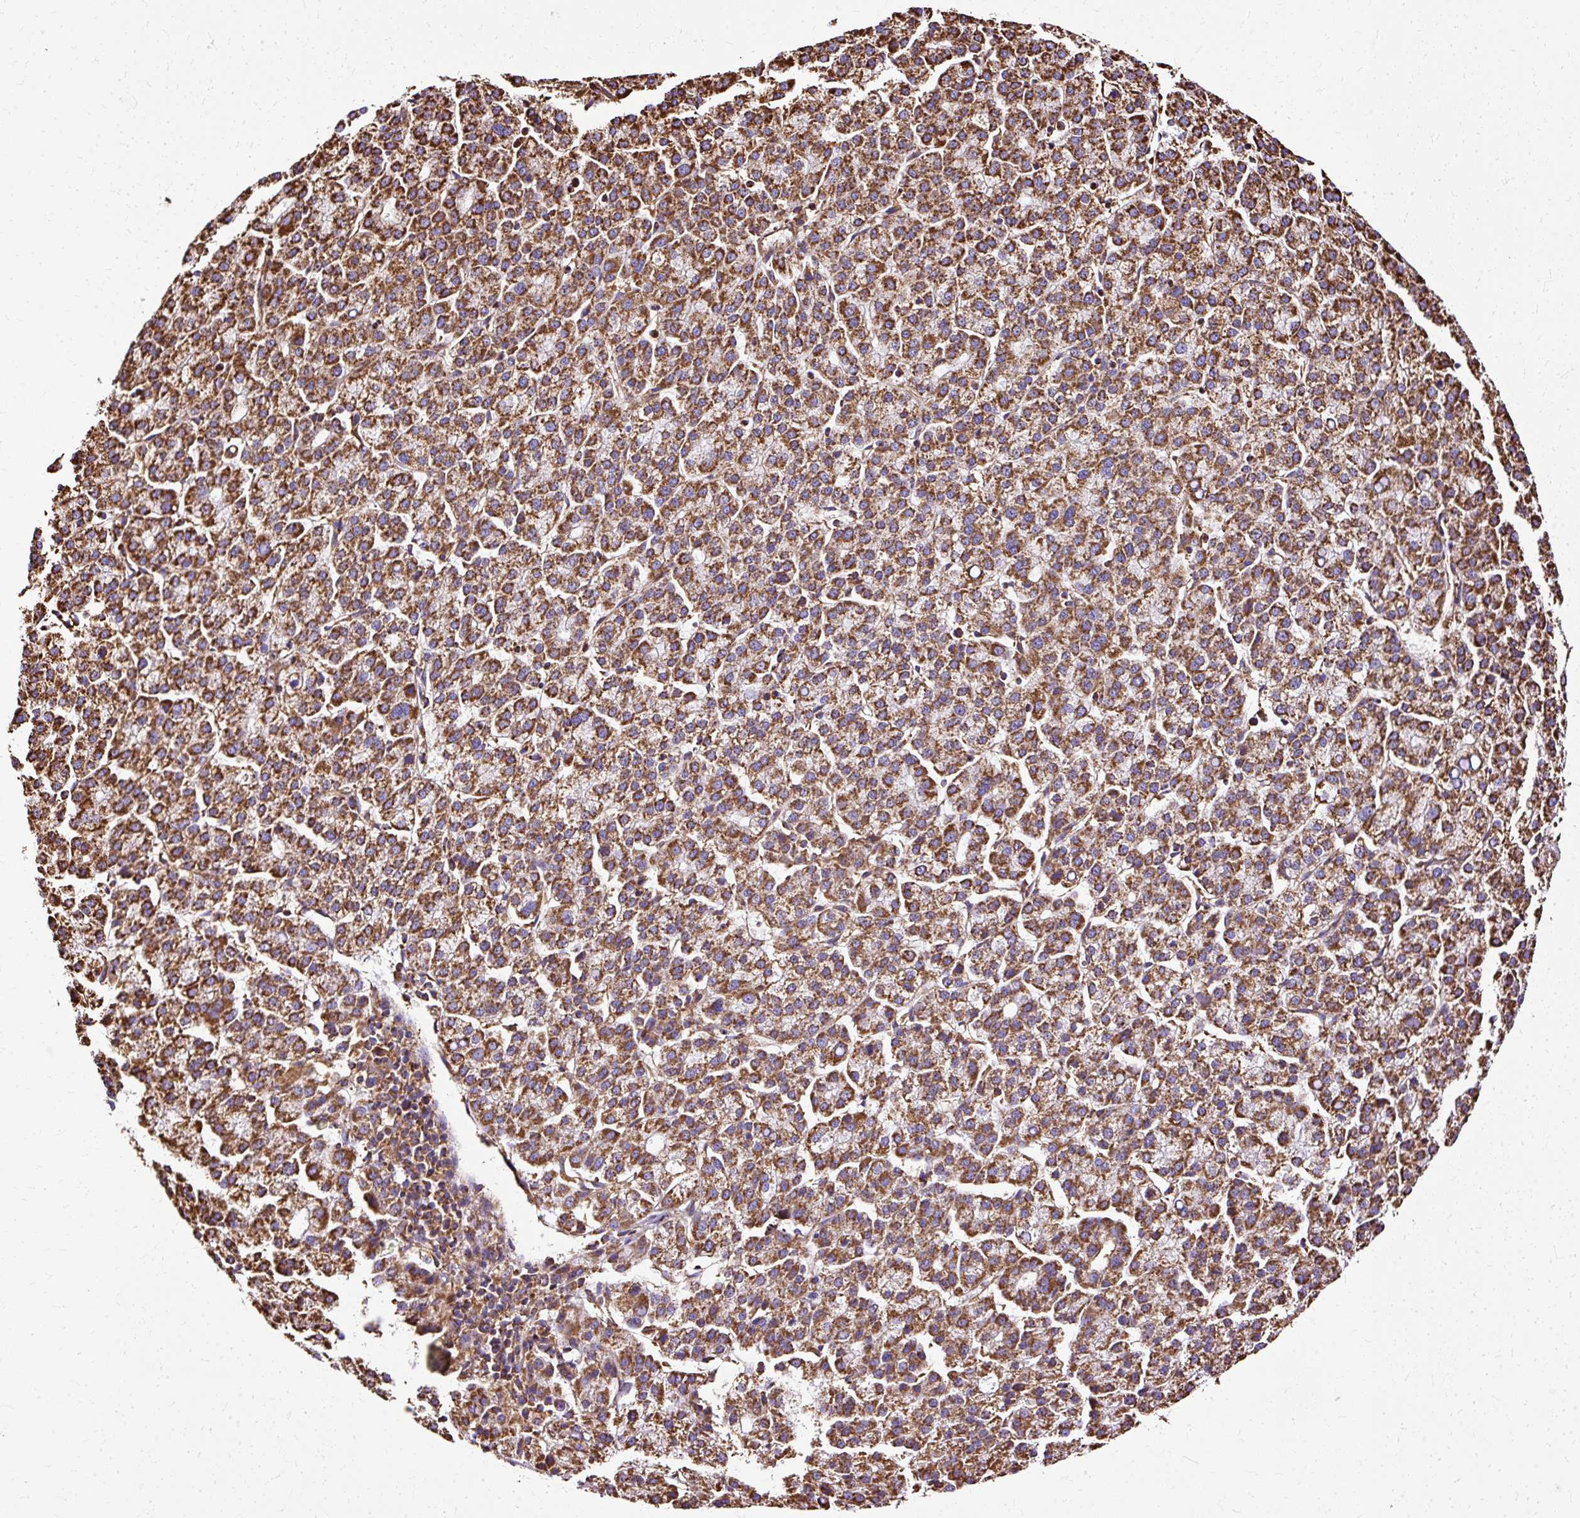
{"staining": {"intensity": "strong", "quantity": ">75%", "location": "cytoplasmic/membranous"}, "tissue": "liver cancer", "cell_type": "Tumor cells", "image_type": "cancer", "snomed": [{"axis": "morphology", "description": "Carcinoma, Hepatocellular, NOS"}, {"axis": "topography", "description": "Liver"}], "caption": "Tumor cells display high levels of strong cytoplasmic/membranous expression in approximately >75% of cells in human liver cancer (hepatocellular carcinoma). (DAB IHC with brightfield microscopy, high magnification).", "gene": "KLHL11", "patient": {"sex": "female", "age": 58}}